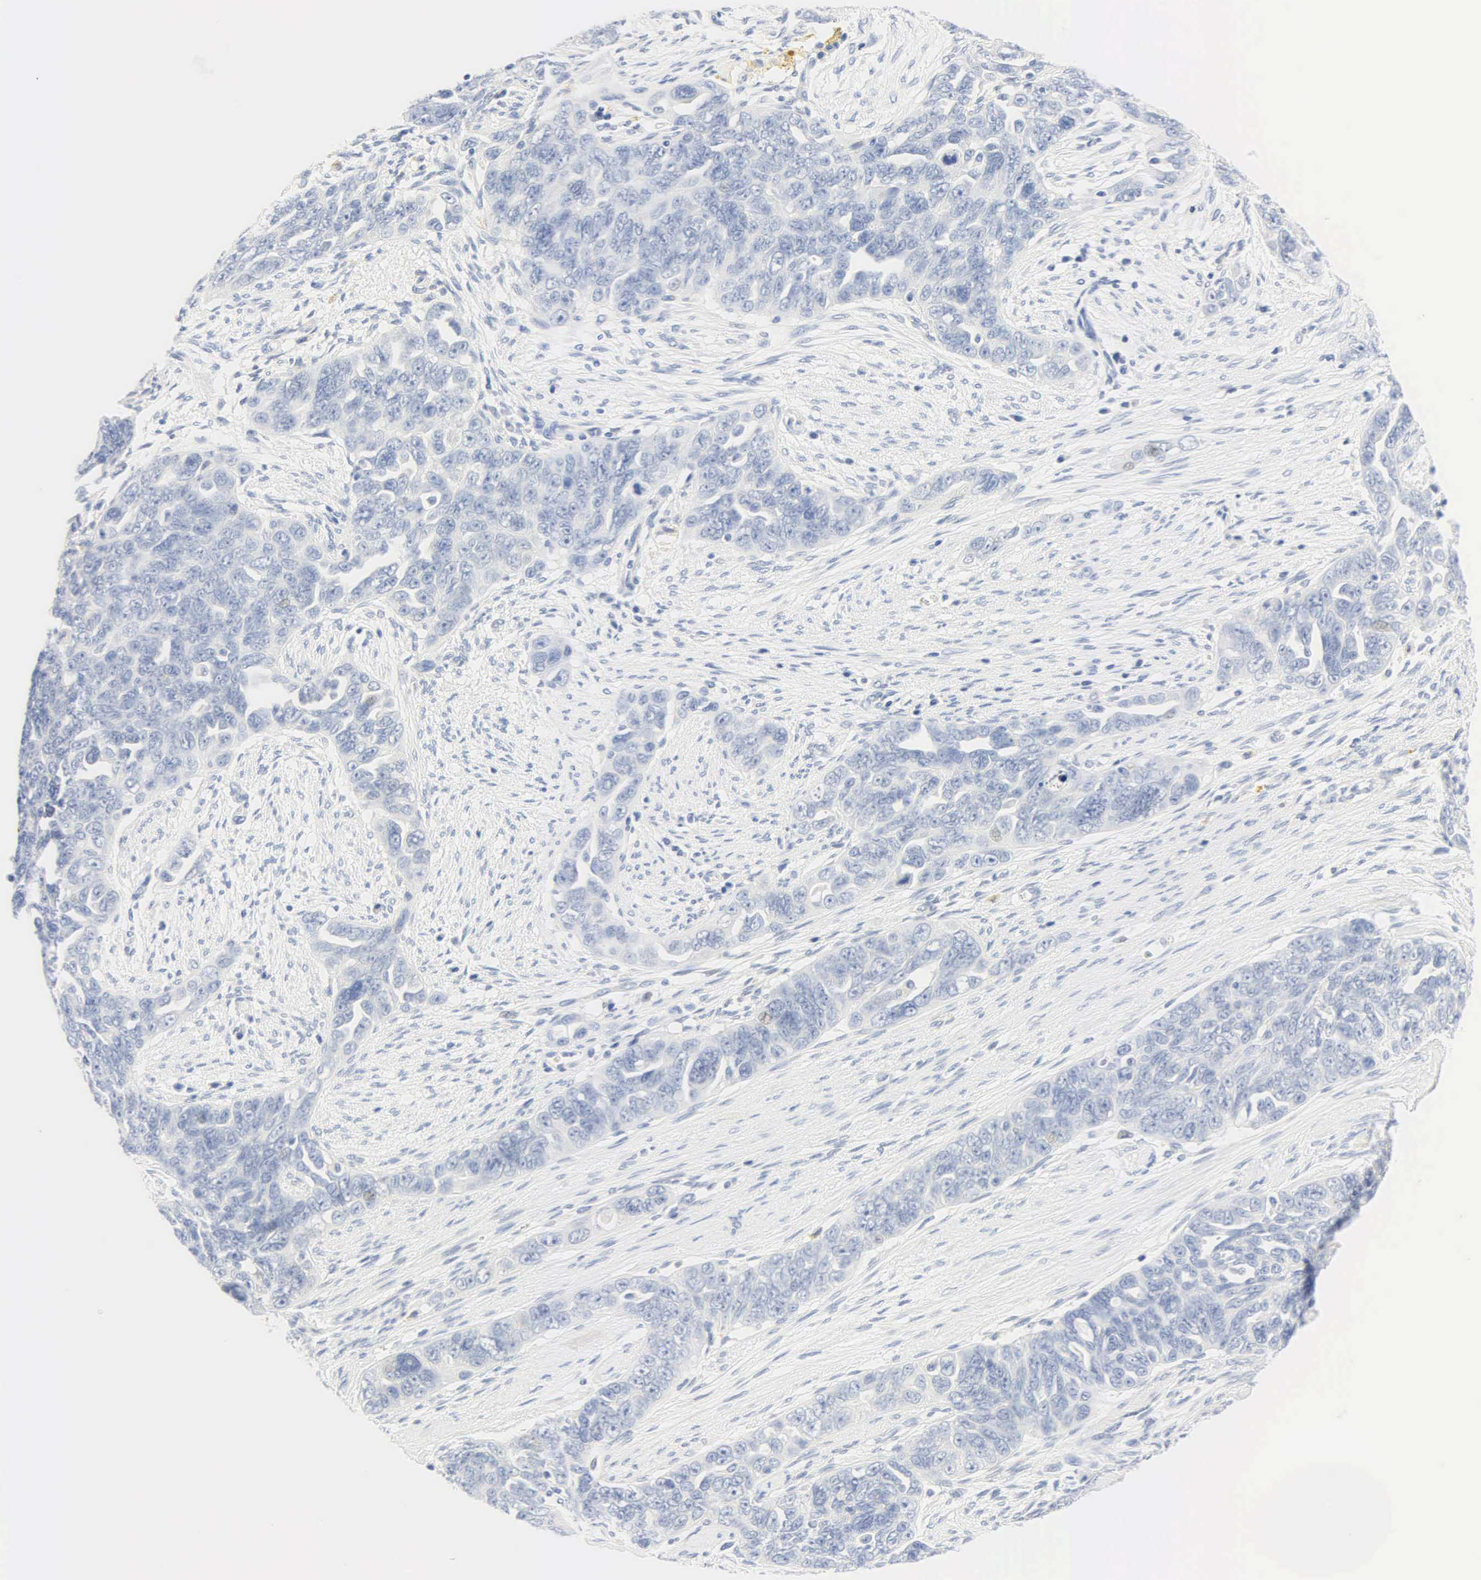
{"staining": {"intensity": "negative", "quantity": "none", "location": "none"}, "tissue": "ovarian cancer", "cell_type": "Tumor cells", "image_type": "cancer", "snomed": [{"axis": "morphology", "description": "Cystadenocarcinoma, serous, NOS"}, {"axis": "topography", "description": "Ovary"}], "caption": "There is no significant staining in tumor cells of ovarian cancer (serous cystadenocarcinoma).", "gene": "PGR", "patient": {"sex": "female", "age": 63}}